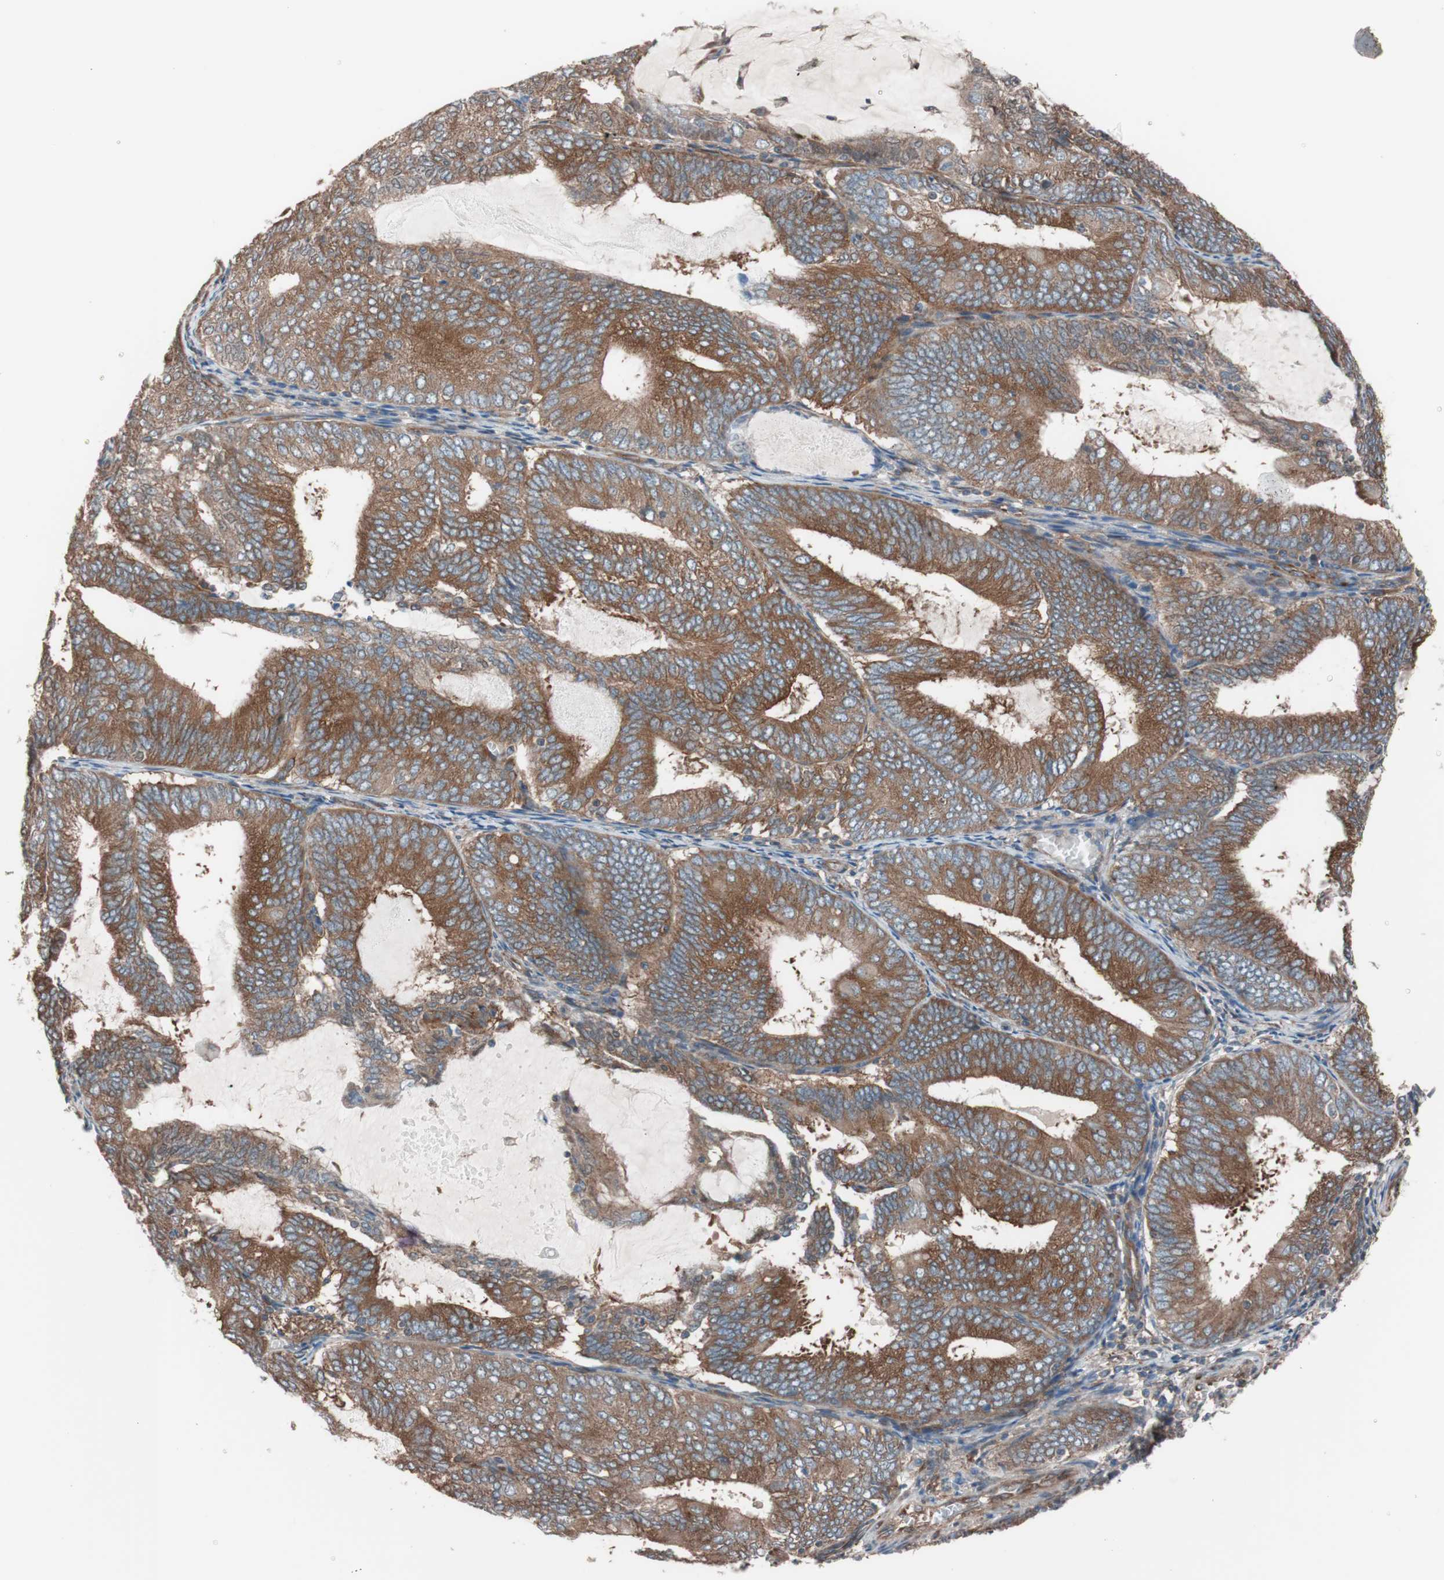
{"staining": {"intensity": "moderate", "quantity": ">75%", "location": "cytoplasmic/membranous"}, "tissue": "endometrial cancer", "cell_type": "Tumor cells", "image_type": "cancer", "snomed": [{"axis": "morphology", "description": "Adenocarcinoma, NOS"}, {"axis": "topography", "description": "Endometrium"}], "caption": "Endometrial cancer stained with DAB immunohistochemistry (IHC) displays medium levels of moderate cytoplasmic/membranous staining in about >75% of tumor cells. The staining was performed using DAB (3,3'-diaminobenzidine) to visualize the protein expression in brown, while the nuclei were stained in blue with hematoxylin (Magnification: 20x).", "gene": "SEC31A", "patient": {"sex": "female", "age": 81}}